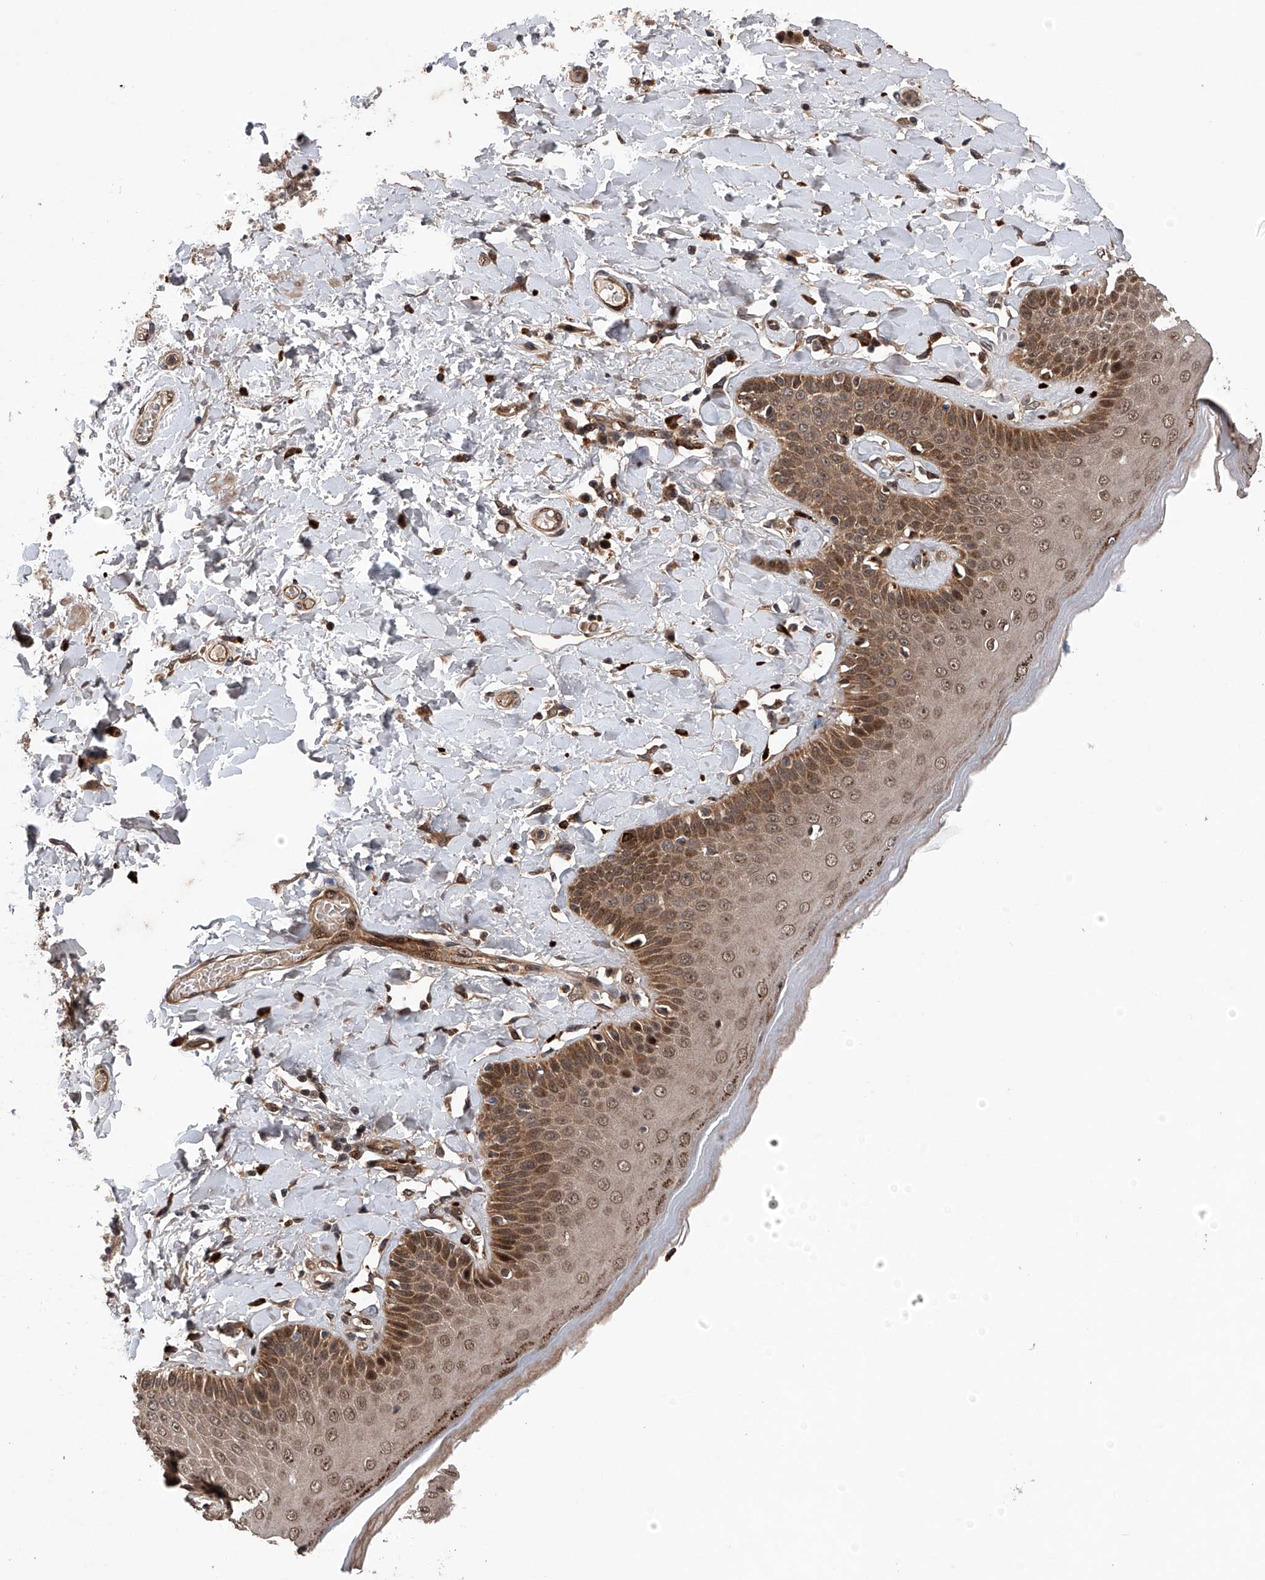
{"staining": {"intensity": "moderate", "quantity": ">75%", "location": "cytoplasmic/membranous,nuclear"}, "tissue": "skin", "cell_type": "Epidermal cells", "image_type": "normal", "snomed": [{"axis": "morphology", "description": "Normal tissue, NOS"}, {"axis": "topography", "description": "Anal"}], "caption": "Protein staining shows moderate cytoplasmic/membranous,nuclear expression in about >75% of epidermal cells in unremarkable skin. The staining was performed using DAB, with brown indicating positive protein expression. Nuclei are stained blue with hematoxylin.", "gene": "MAP3K11", "patient": {"sex": "male", "age": 69}}